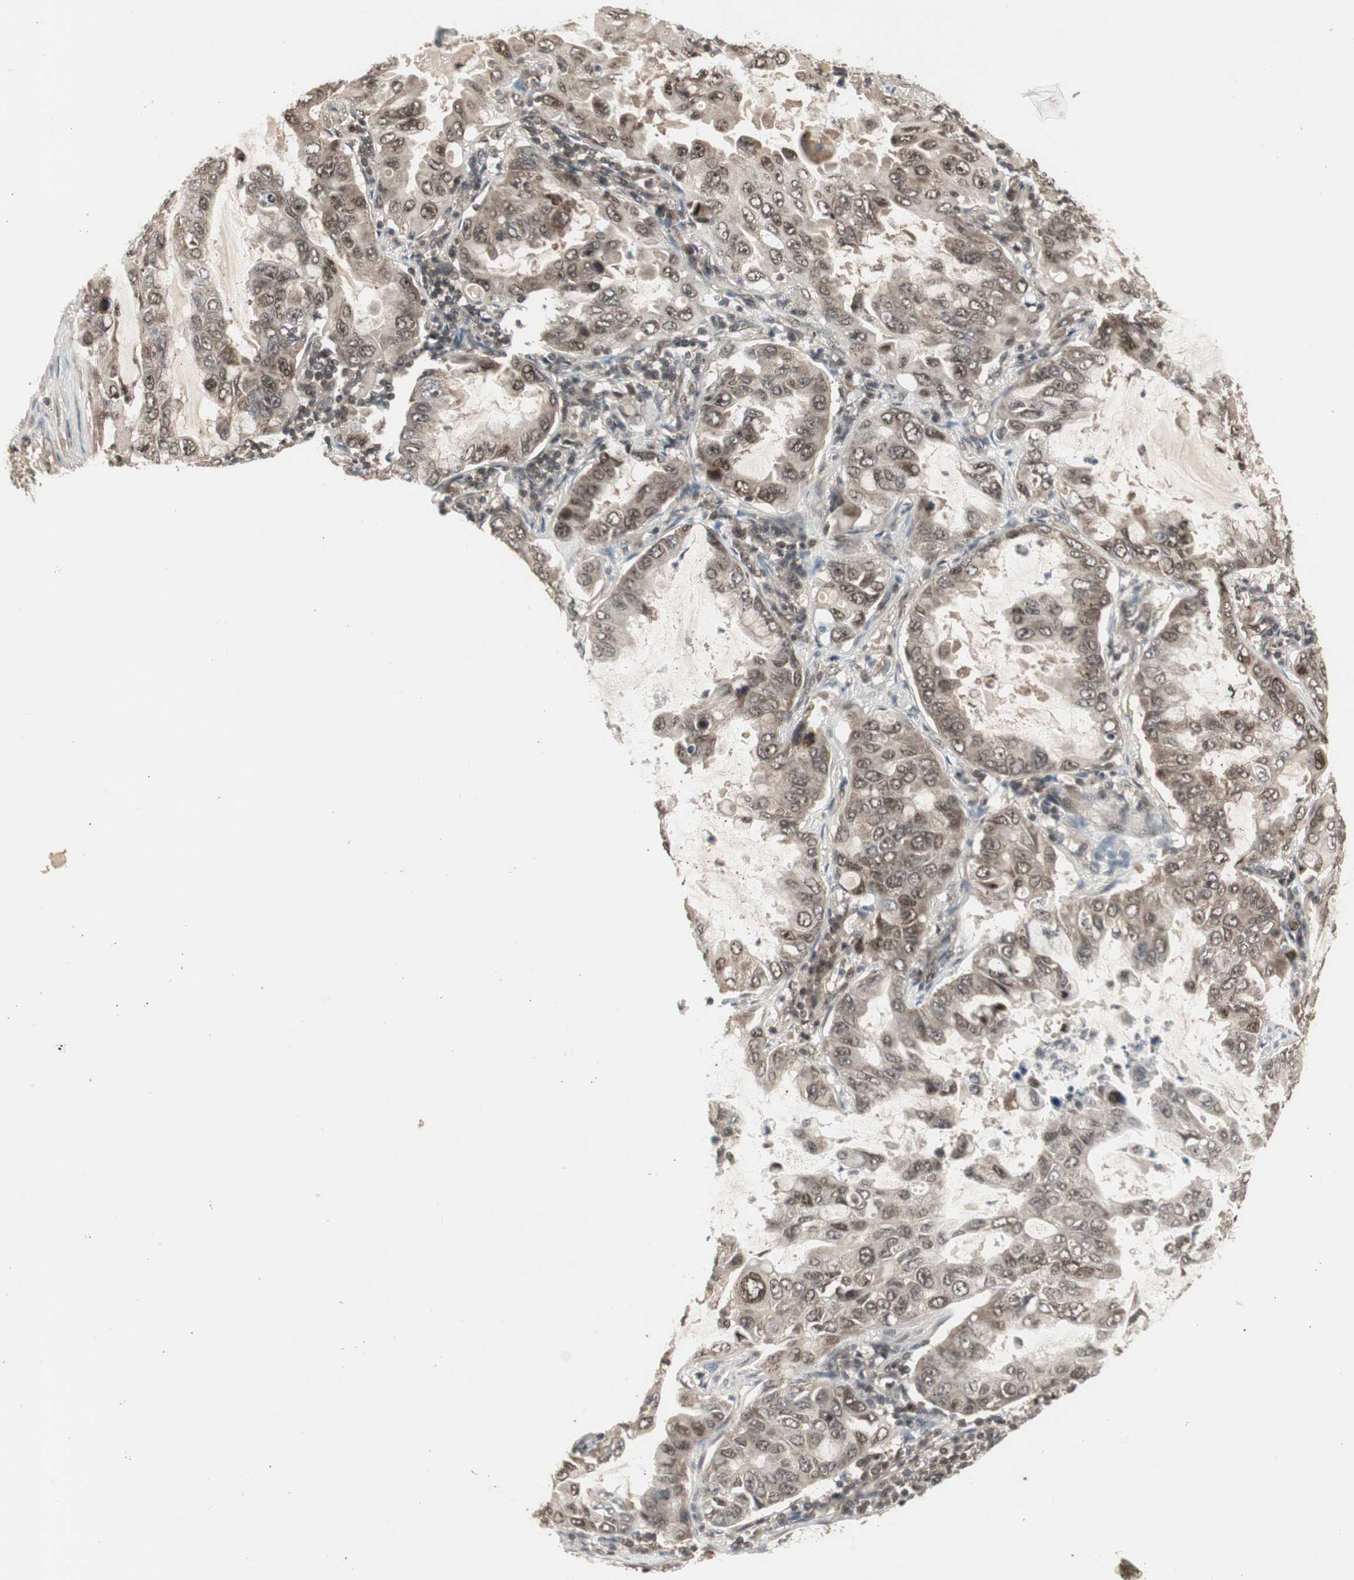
{"staining": {"intensity": "moderate", "quantity": ">75%", "location": "cytoplasmic/membranous,nuclear"}, "tissue": "lung cancer", "cell_type": "Tumor cells", "image_type": "cancer", "snomed": [{"axis": "morphology", "description": "Adenocarcinoma, NOS"}, {"axis": "topography", "description": "Lung"}], "caption": "Human lung adenocarcinoma stained with a brown dye shows moderate cytoplasmic/membranous and nuclear positive expression in approximately >75% of tumor cells.", "gene": "CSNK2B", "patient": {"sex": "male", "age": 64}}